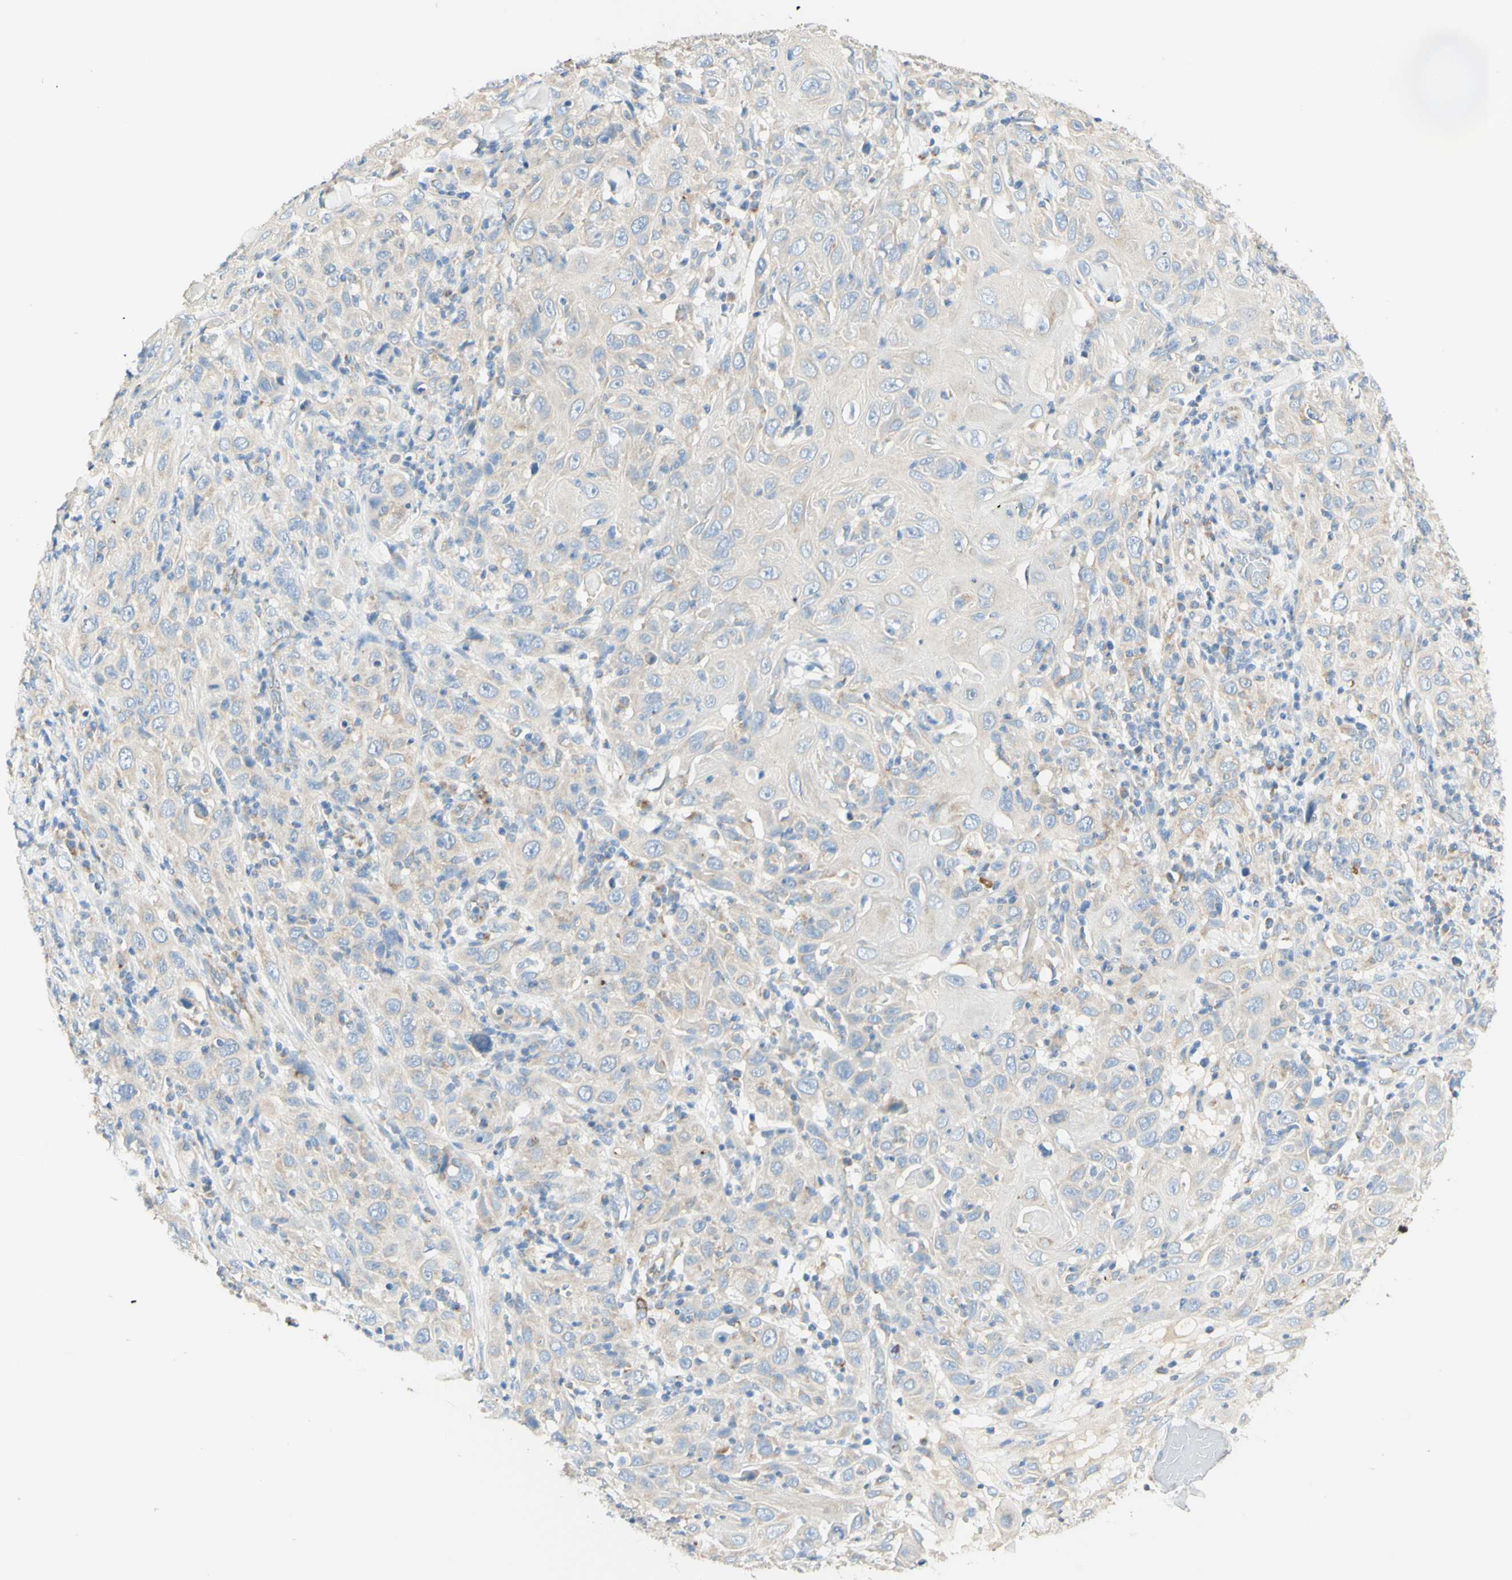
{"staining": {"intensity": "weak", "quantity": ">75%", "location": "cytoplasmic/membranous"}, "tissue": "skin cancer", "cell_type": "Tumor cells", "image_type": "cancer", "snomed": [{"axis": "morphology", "description": "Squamous cell carcinoma, NOS"}, {"axis": "topography", "description": "Skin"}], "caption": "DAB (3,3'-diaminobenzidine) immunohistochemical staining of skin squamous cell carcinoma demonstrates weak cytoplasmic/membranous protein positivity in approximately >75% of tumor cells. The protein of interest is shown in brown color, while the nuclei are stained blue.", "gene": "ARMC10", "patient": {"sex": "female", "age": 88}}